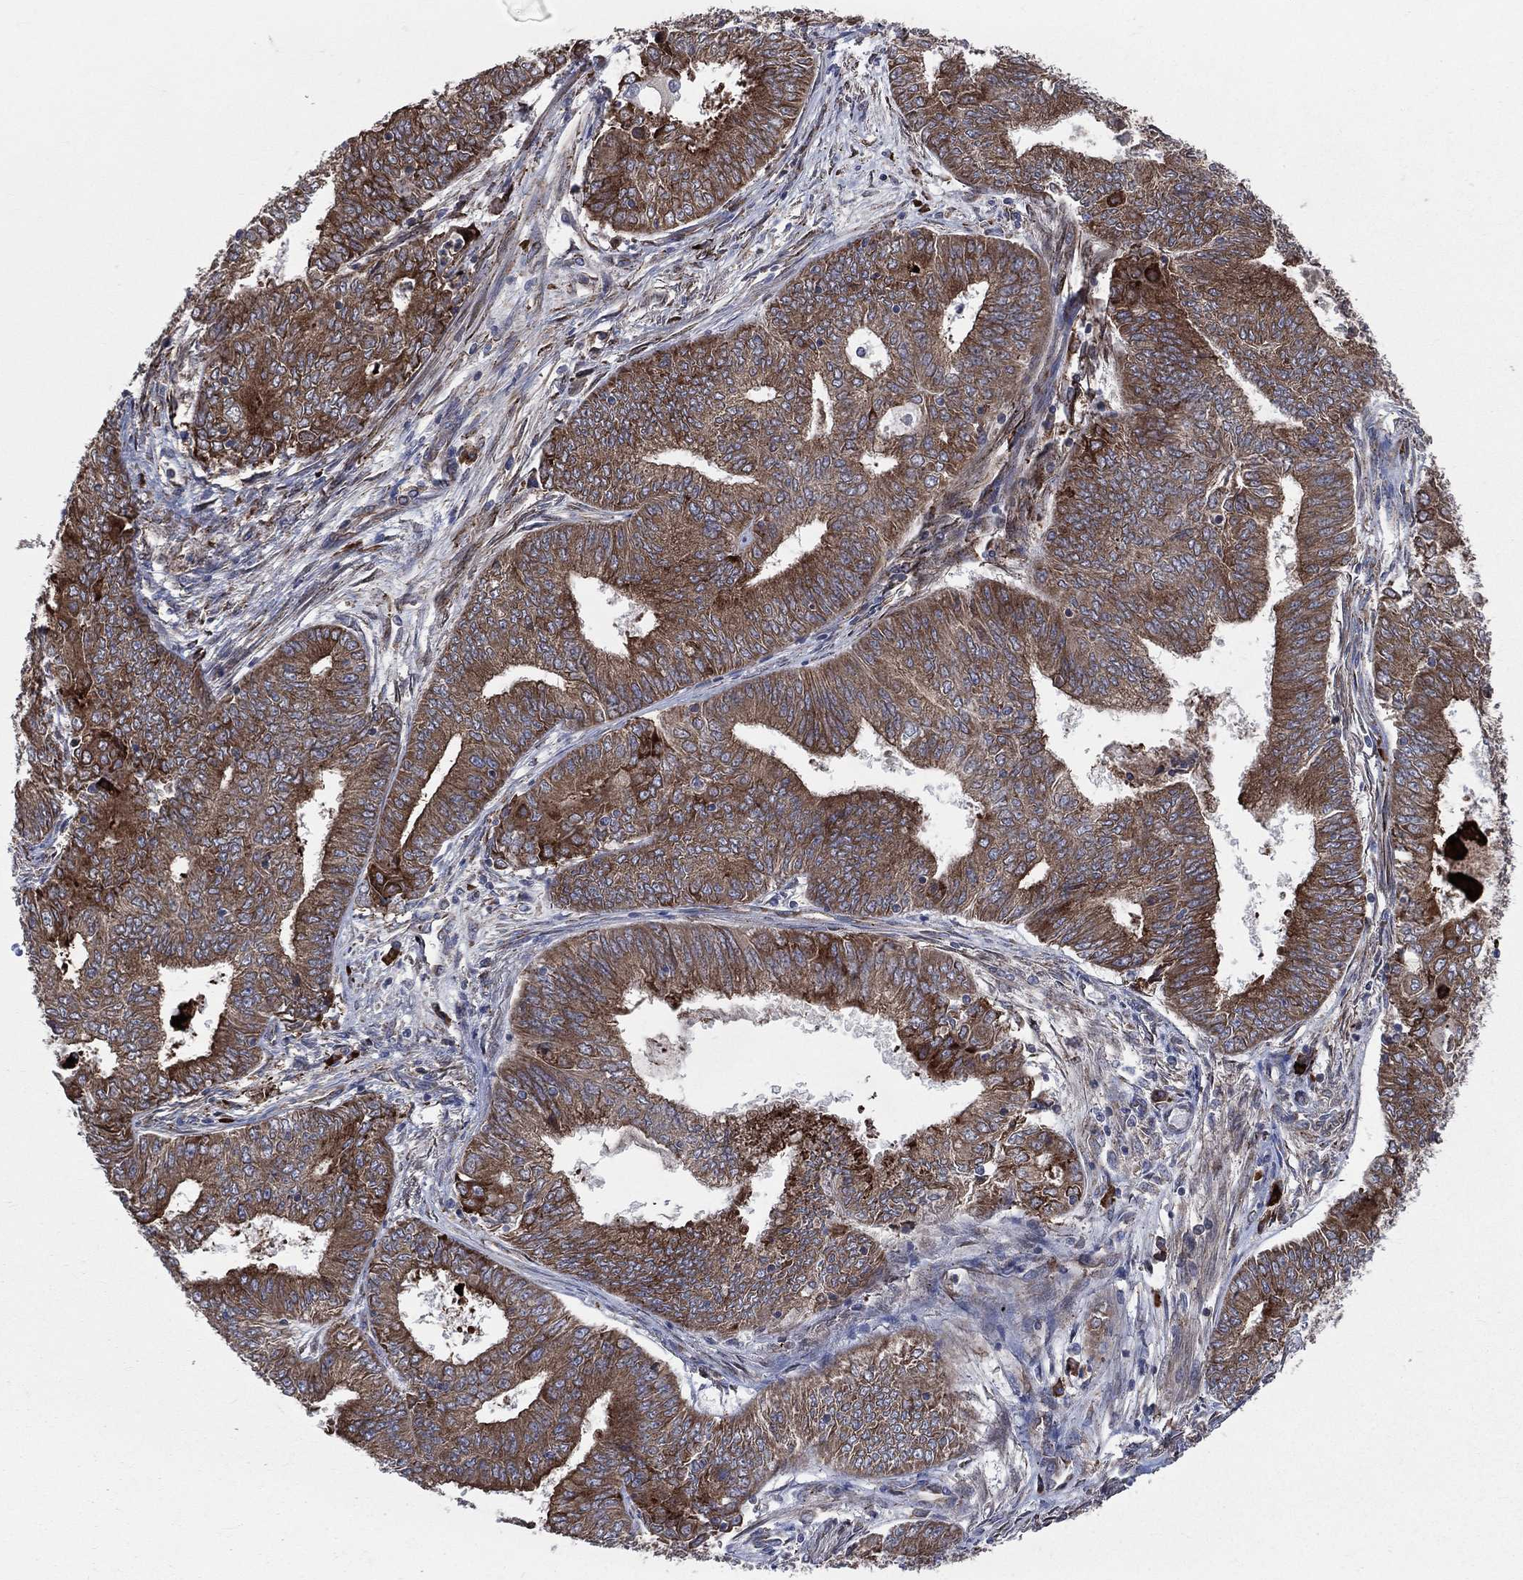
{"staining": {"intensity": "strong", "quantity": ">75%", "location": "cytoplasmic/membranous"}, "tissue": "endometrial cancer", "cell_type": "Tumor cells", "image_type": "cancer", "snomed": [{"axis": "morphology", "description": "Adenocarcinoma, NOS"}, {"axis": "topography", "description": "Endometrium"}], "caption": "A histopathology image of human endometrial adenocarcinoma stained for a protein exhibits strong cytoplasmic/membranous brown staining in tumor cells.", "gene": "CCDC159", "patient": {"sex": "female", "age": 62}}